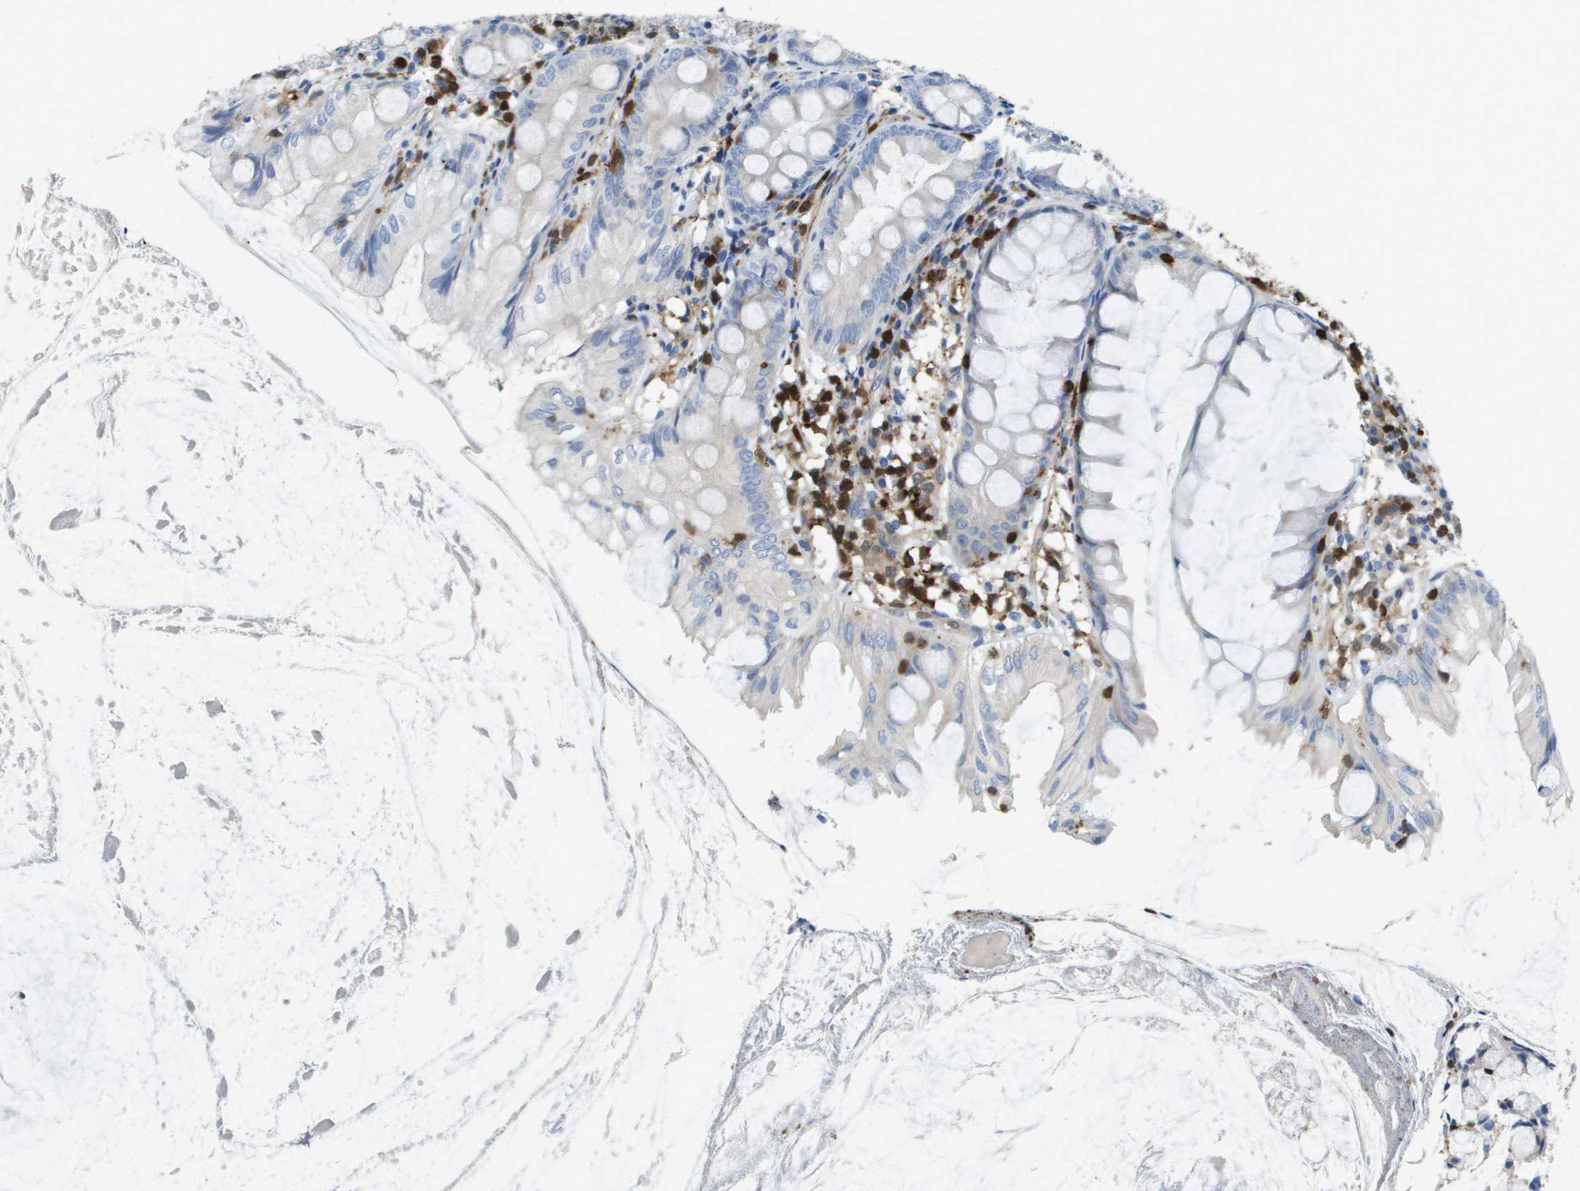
{"staining": {"intensity": "negative", "quantity": "none", "location": "none"}, "tissue": "appendix", "cell_type": "Glandular cells", "image_type": "normal", "snomed": [{"axis": "morphology", "description": "Normal tissue, NOS"}, {"axis": "topography", "description": "Appendix"}], "caption": "This histopathology image is of normal appendix stained with immunohistochemistry to label a protein in brown with the nuclei are counter-stained blue. There is no expression in glandular cells. Nuclei are stained in blue.", "gene": "DOCK5", "patient": {"sex": "female", "age": 77}}